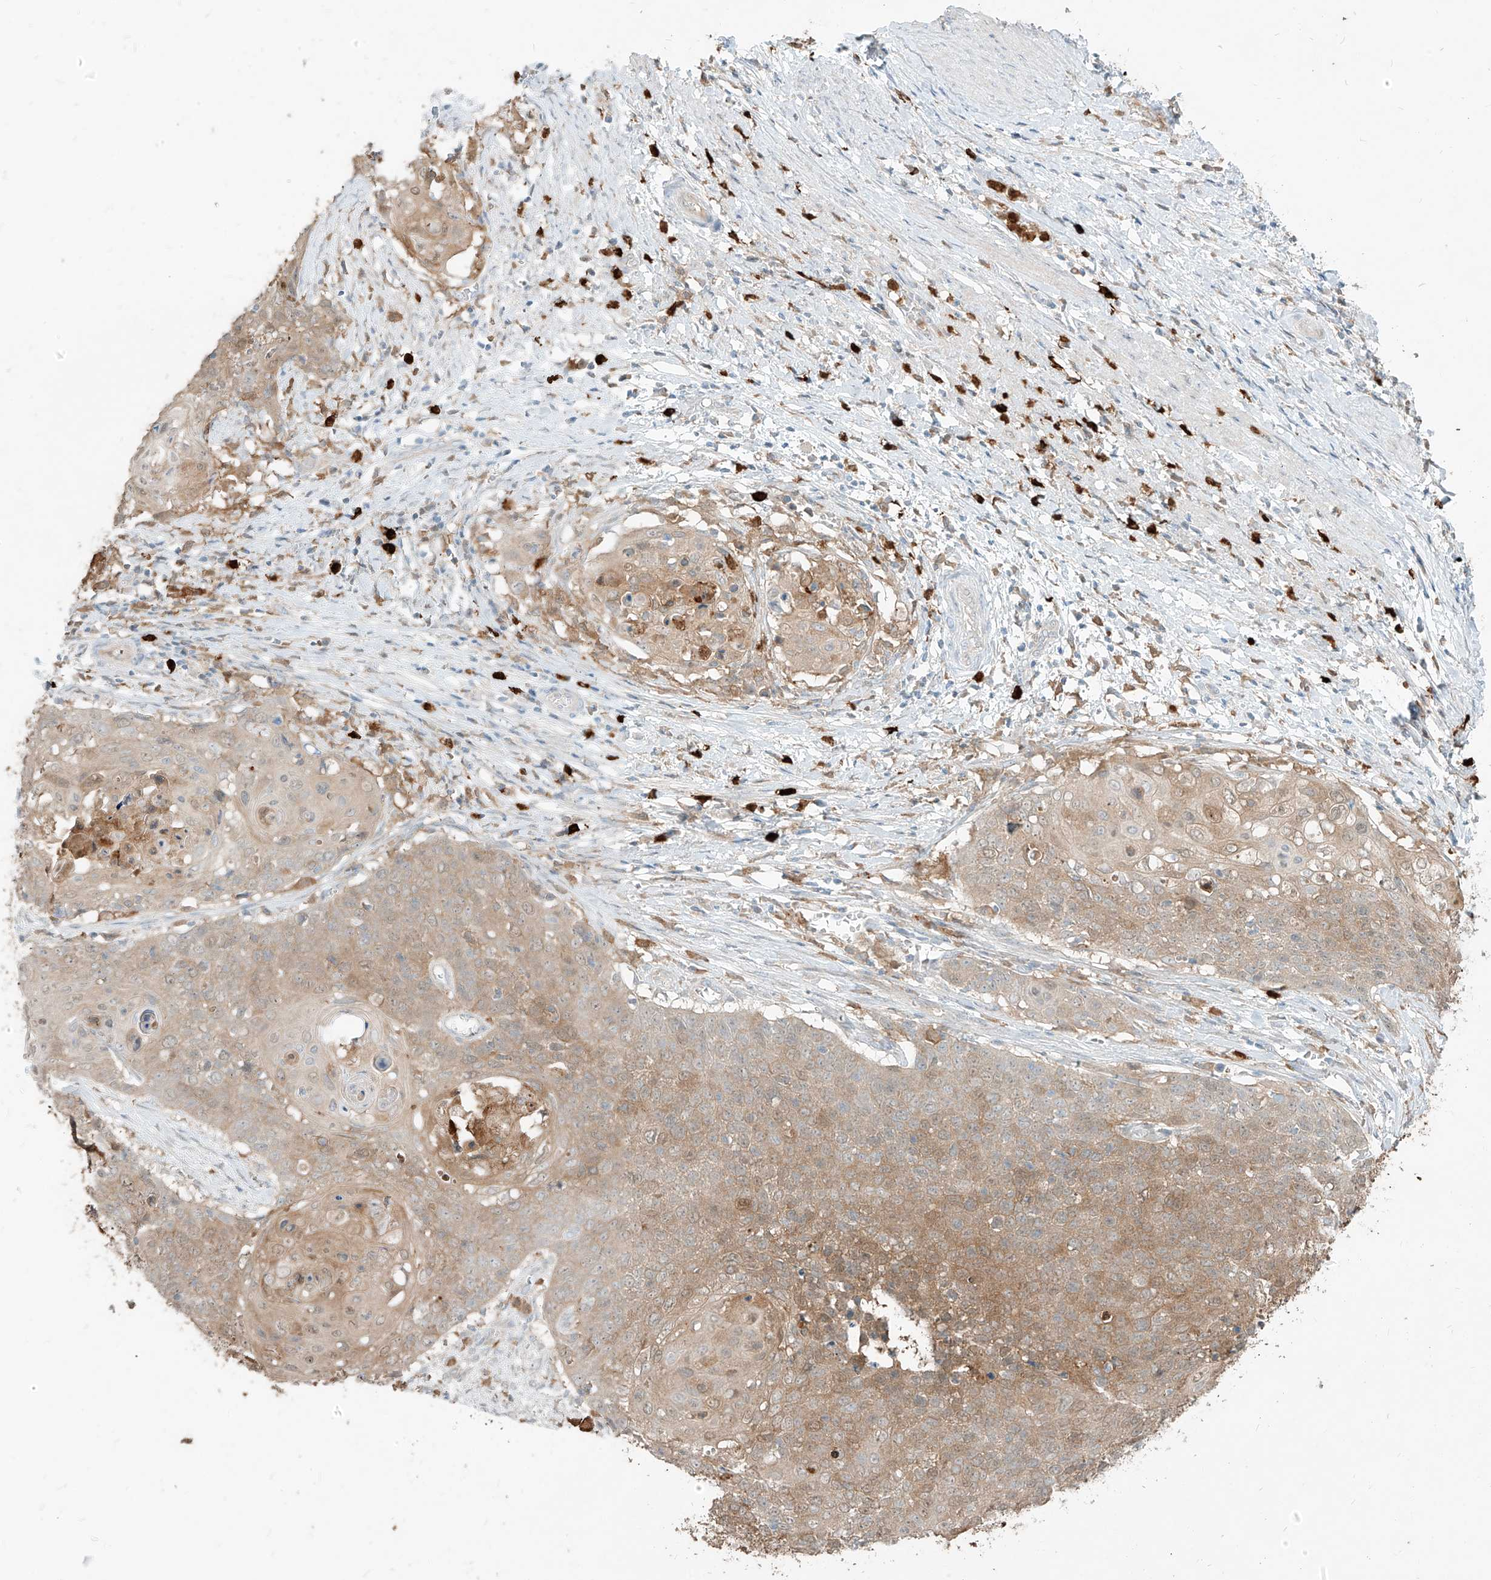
{"staining": {"intensity": "moderate", "quantity": "25%-75%", "location": "cytoplasmic/membranous"}, "tissue": "cervical cancer", "cell_type": "Tumor cells", "image_type": "cancer", "snomed": [{"axis": "morphology", "description": "Squamous cell carcinoma, NOS"}, {"axis": "topography", "description": "Cervix"}], "caption": "Cervical cancer (squamous cell carcinoma) stained for a protein (brown) displays moderate cytoplasmic/membranous positive staining in approximately 25%-75% of tumor cells.", "gene": "PGD", "patient": {"sex": "female", "age": 39}}